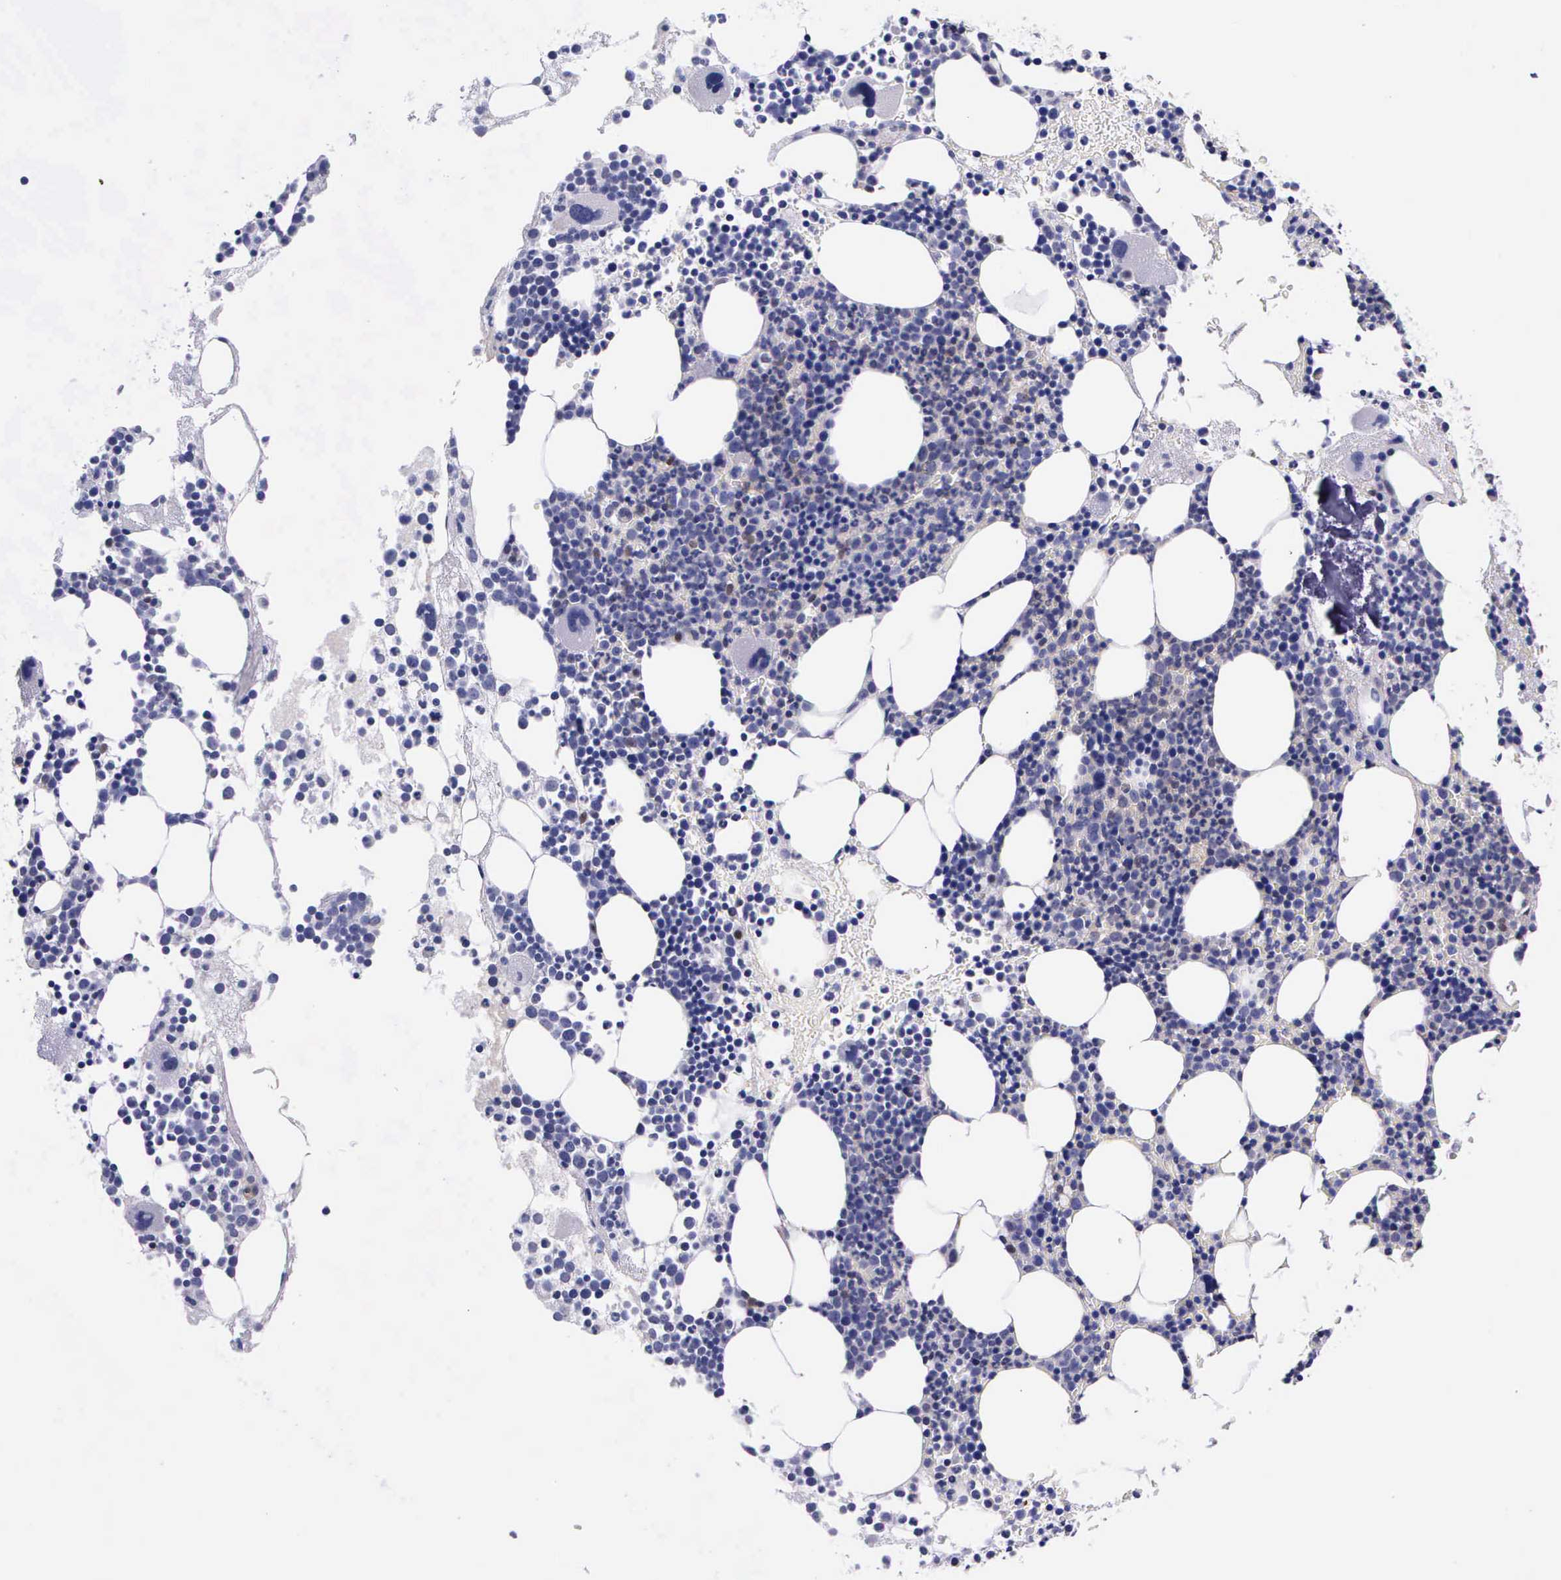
{"staining": {"intensity": "weak", "quantity": "<25%", "location": "cytoplasmic/membranous"}, "tissue": "bone marrow", "cell_type": "Hematopoietic cells", "image_type": "normal", "snomed": [{"axis": "morphology", "description": "Normal tissue, NOS"}, {"axis": "topography", "description": "Bone marrow"}], "caption": "IHC histopathology image of benign bone marrow: human bone marrow stained with DAB demonstrates no significant protein expression in hematopoietic cells.", "gene": "GMPR2", "patient": {"sex": "male", "age": 75}}